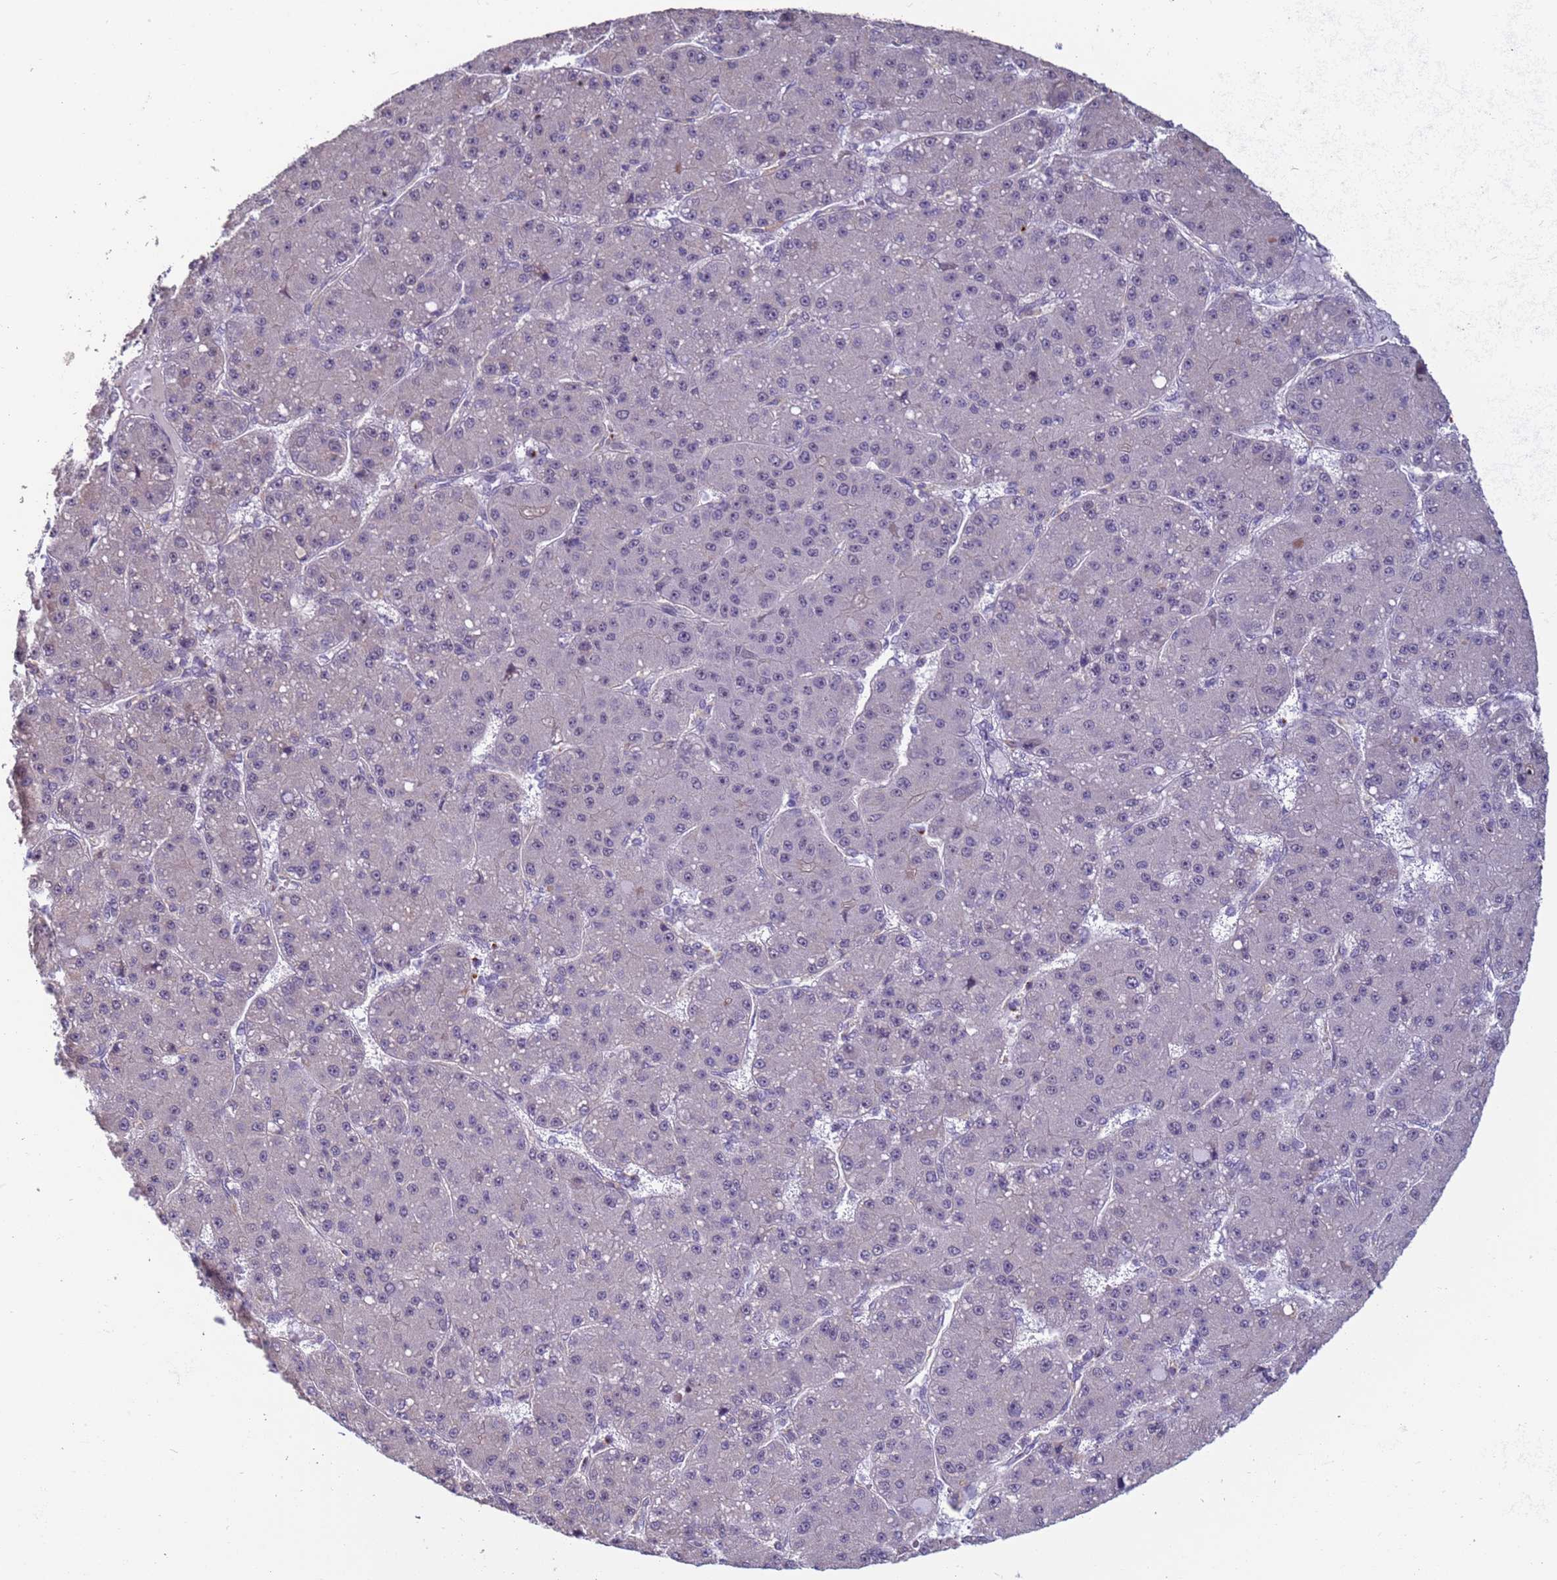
{"staining": {"intensity": "negative", "quantity": "none", "location": "none"}, "tissue": "liver cancer", "cell_type": "Tumor cells", "image_type": "cancer", "snomed": [{"axis": "morphology", "description": "Carcinoma, Hepatocellular, NOS"}, {"axis": "topography", "description": "Liver"}], "caption": "Immunohistochemistry image of liver cancer (hepatocellular carcinoma) stained for a protein (brown), which exhibits no positivity in tumor cells.", "gene": "VWA3A", "patient": {"sex": "male", "age": 67}}